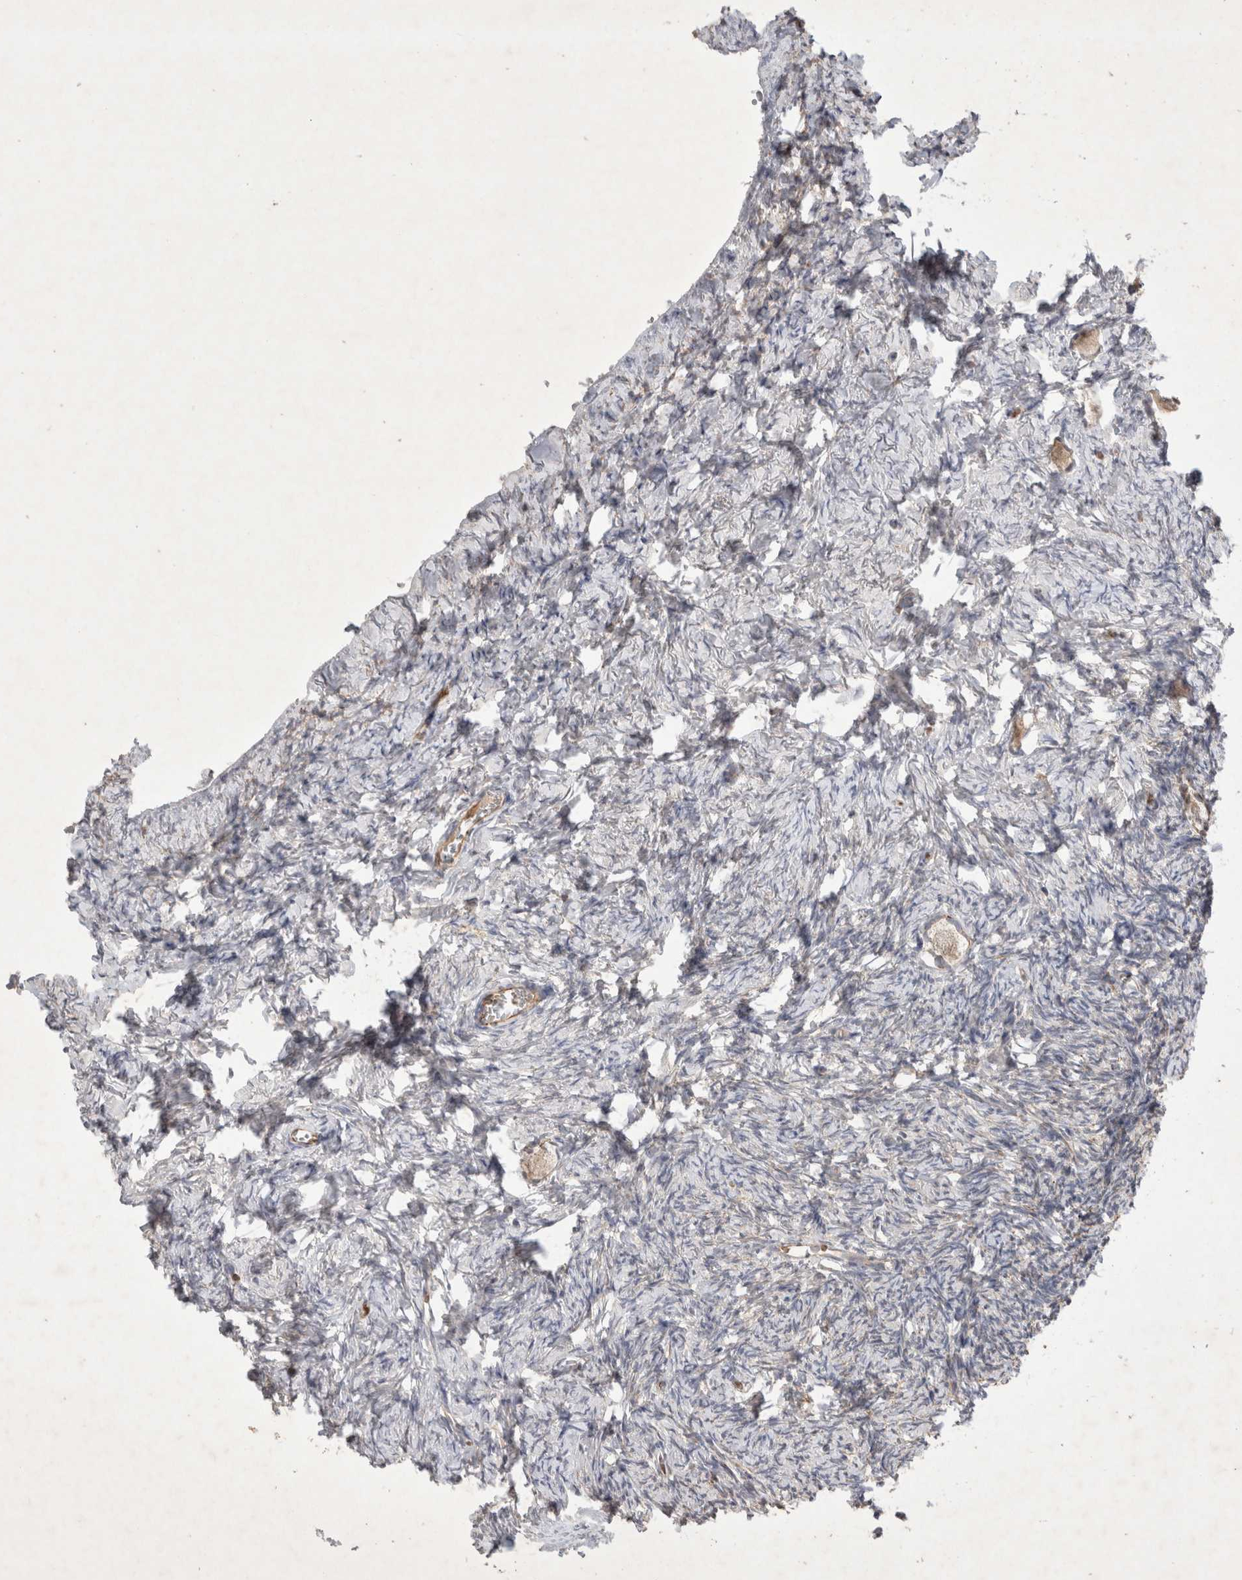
{"staining": {"intensity": "weak", "quantity": "25%-75%", "location": "cytoplasmic/membranous"}, "tissue": "ovary", "cell_type": "Follicle cells", "image_type": "normal", "snomed": [{"axis": "morphology", "description": "Normal tissue, NOS"}, {"axis": "topography", "description": "Ovary"}], "caption": "Immunohistochemistry photomicrograph of normal ovary: ovary stained using immunohistochemistry (IHC) reveals low levels of weak protein expression localized specifically in the cytoplasmic/membranous of follicle cells, appearing as a cytoplasmic/membranous brown color.", "gene": "NMU", "patient": {"sex": "female", "age": 27}}